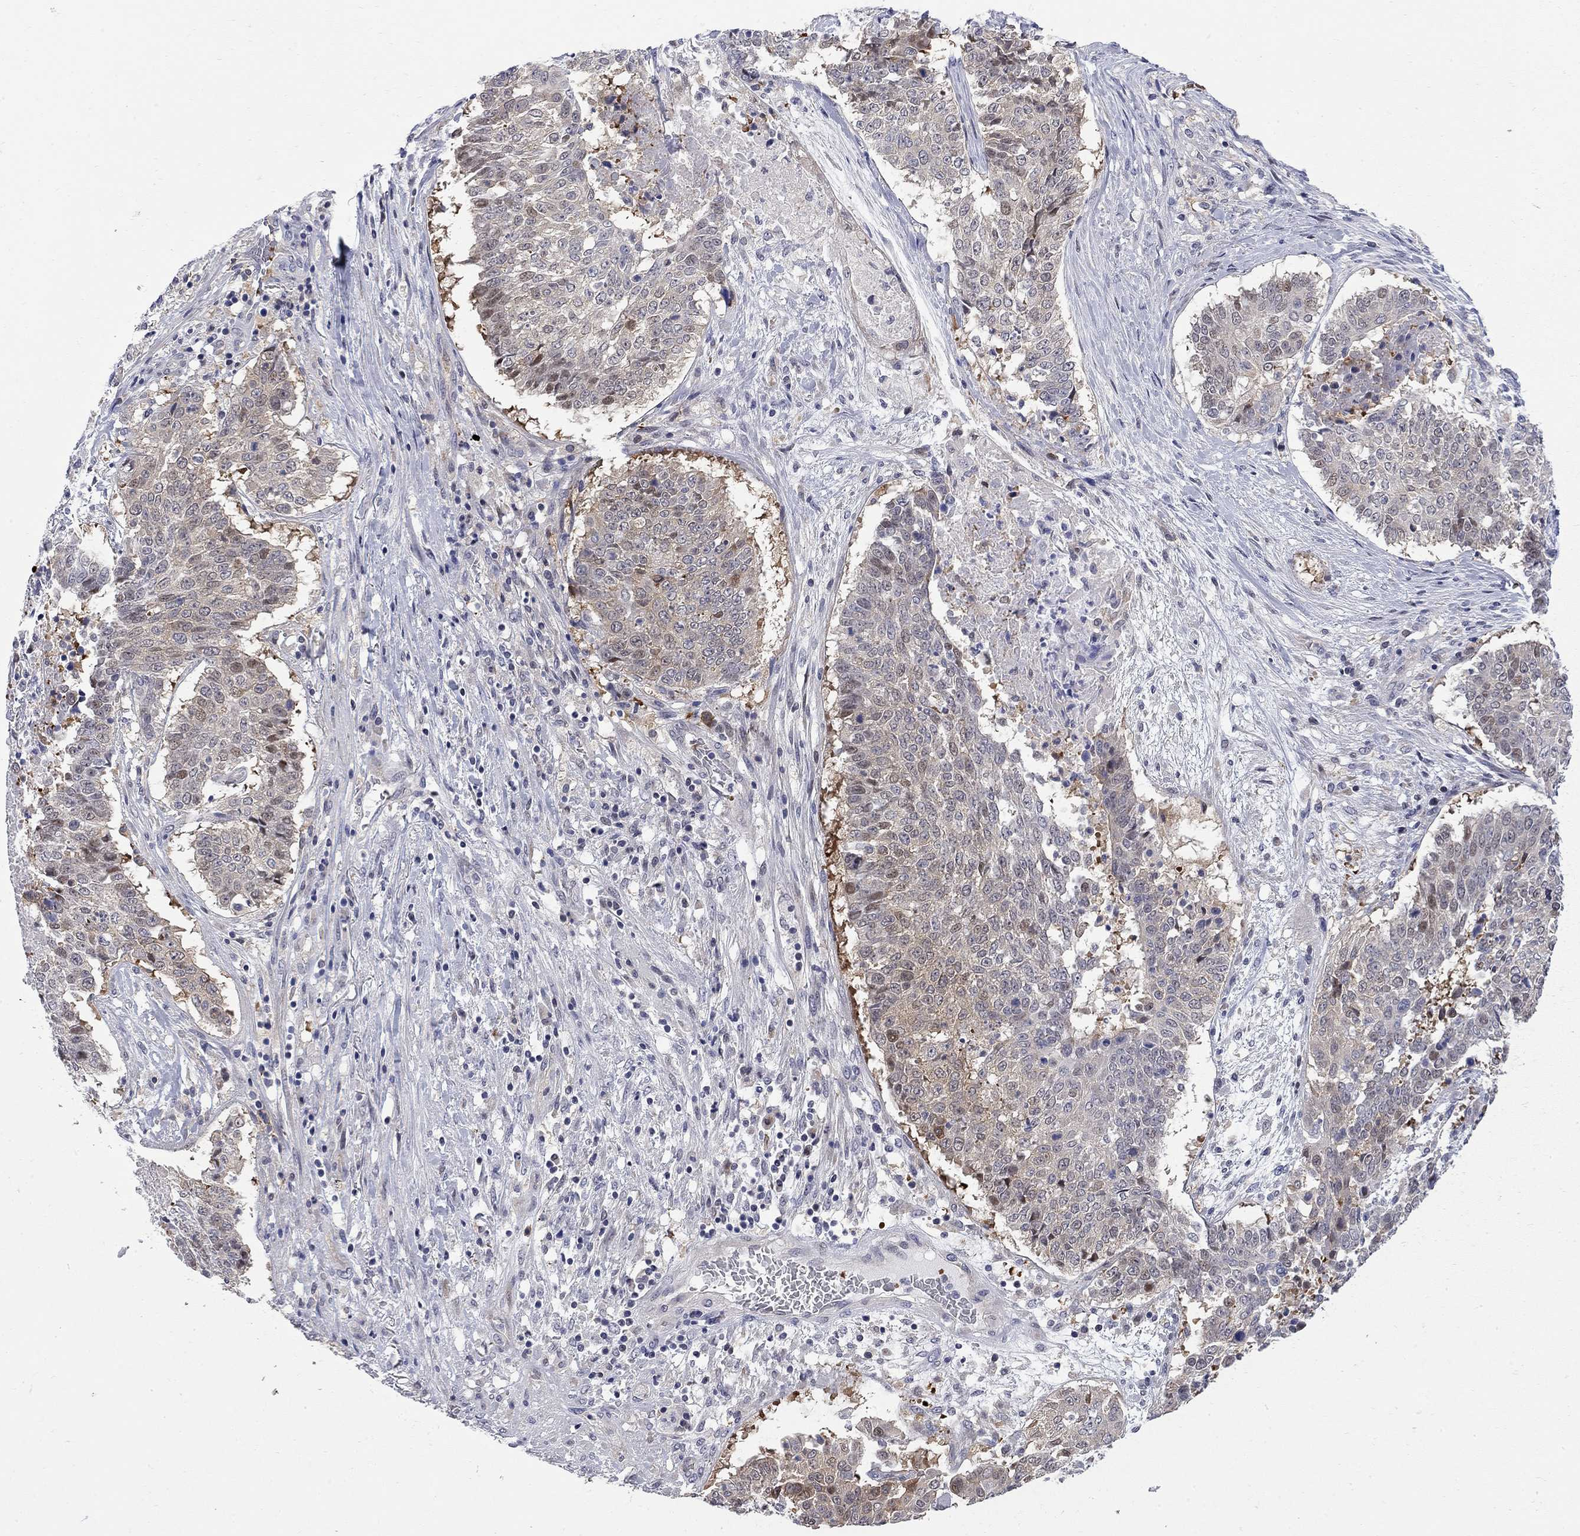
{"staining": {"intensity": "weak", "quantity": "<25%", "location": "cytoplasmic/membranous"}, "tissue": "lung cancer", "cell_type": "Tumor cells", "image_type": "cancer", "snomed": [{"axis": "morphology", "description": "Squamous cell carcinoma, NOS"}, {"axis": "topography", "description": "Lung"}], "caption": "IHC of human lung cancer demonstrates no positivity in tumor cells.", "gene": "GALNT8", "patient": {"sex": "male", "age": 64}}